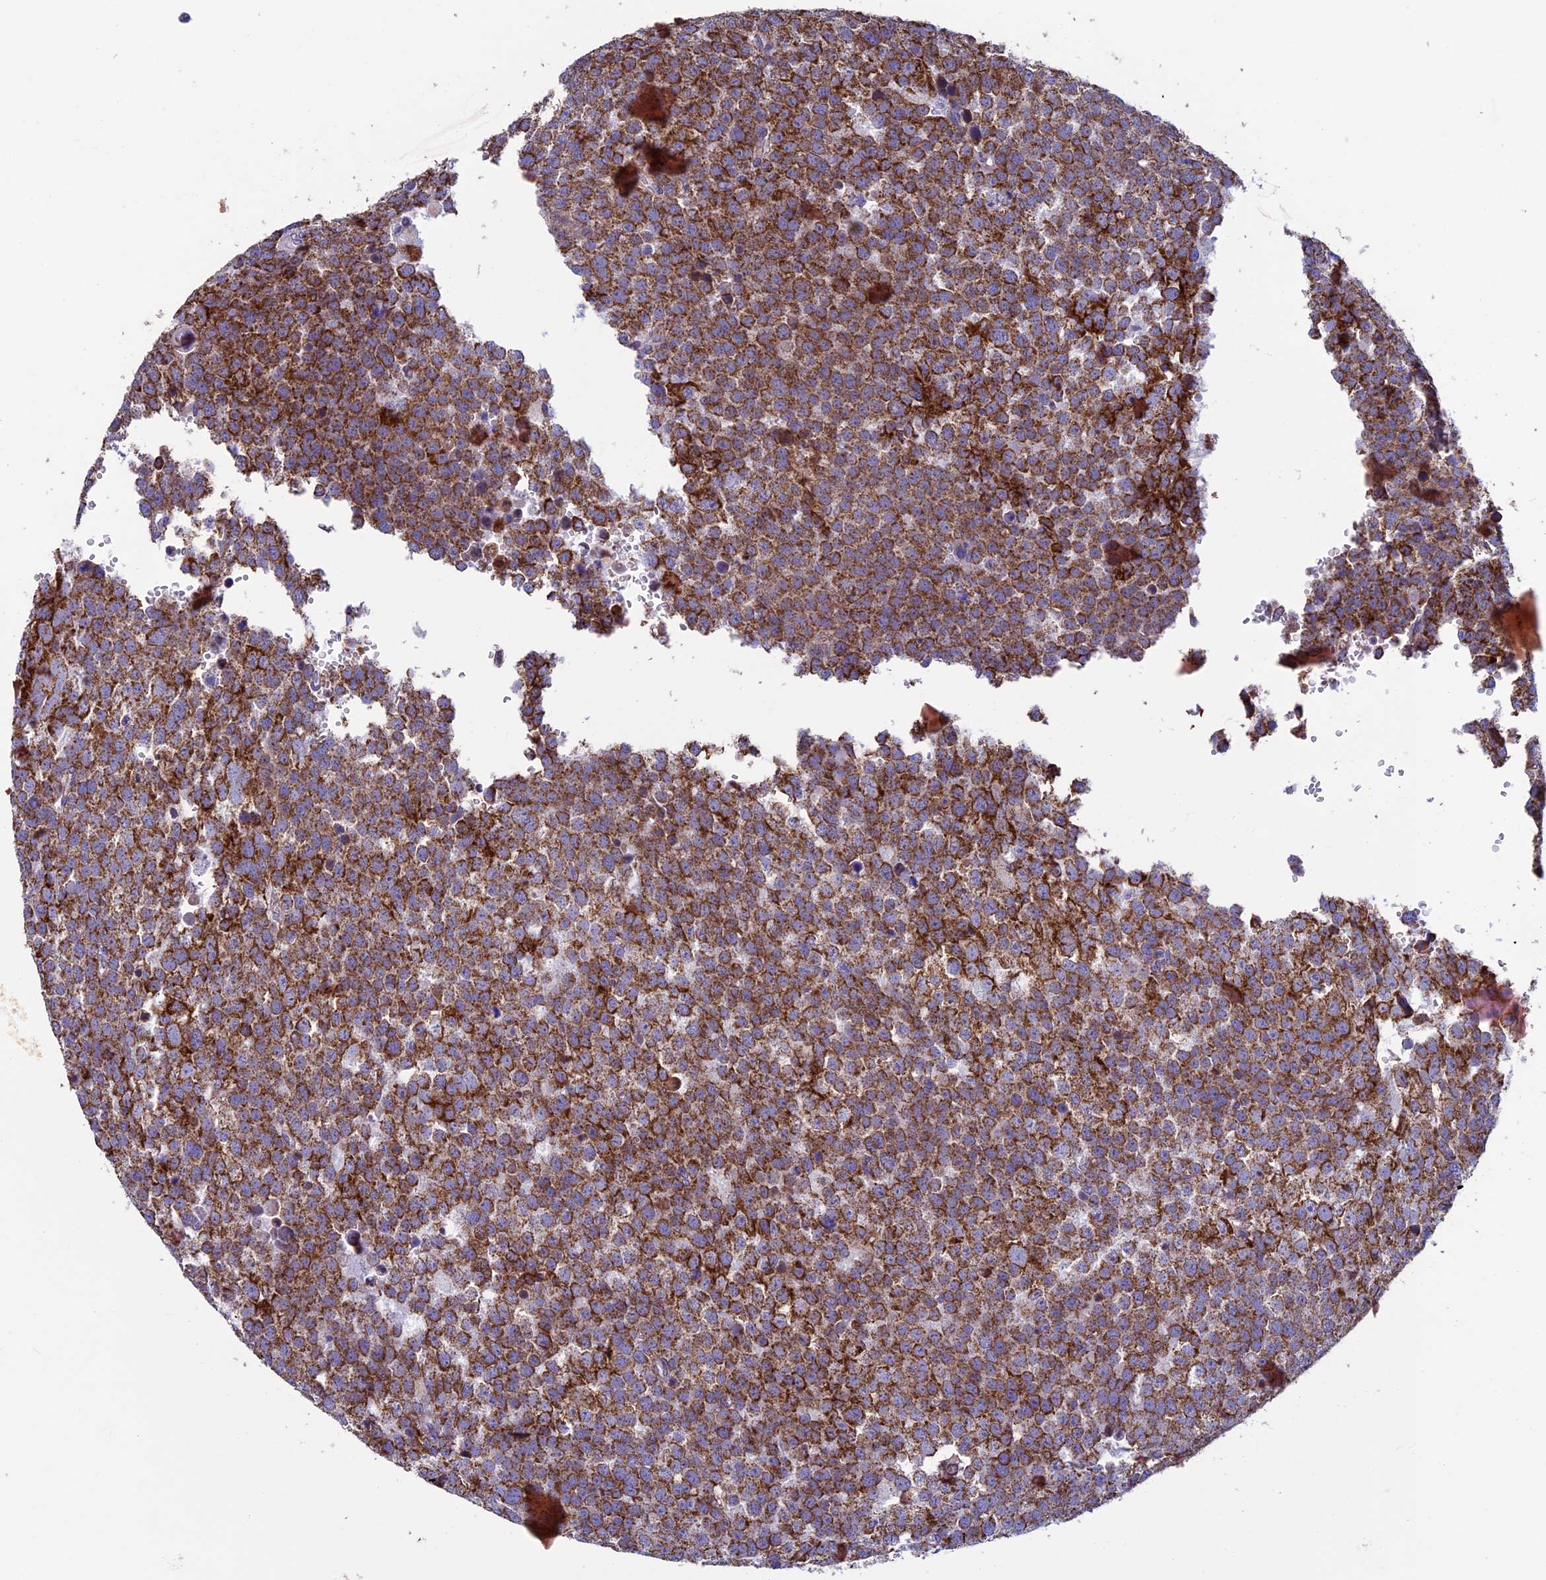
{"staining": {"intensity": "strong", "quantity": ">75%", "location": "cytoplasmic/membranous"}, "tissue": "testis cancer", "cell_type": "Tumor cells", "image_type": "cancer", "snomed": [{"axis": "morphology", "description": "Seminoma, NOS"}, {"axis": "topography", "description": "Testis"}], "caption": "Protein analysis of testis cancer tissue displays strong cytoplasmic/membranous expression in about >75% of tumor cells.", "gene": "MFSD12", "patient": {"sex": "male", "age": 71}}